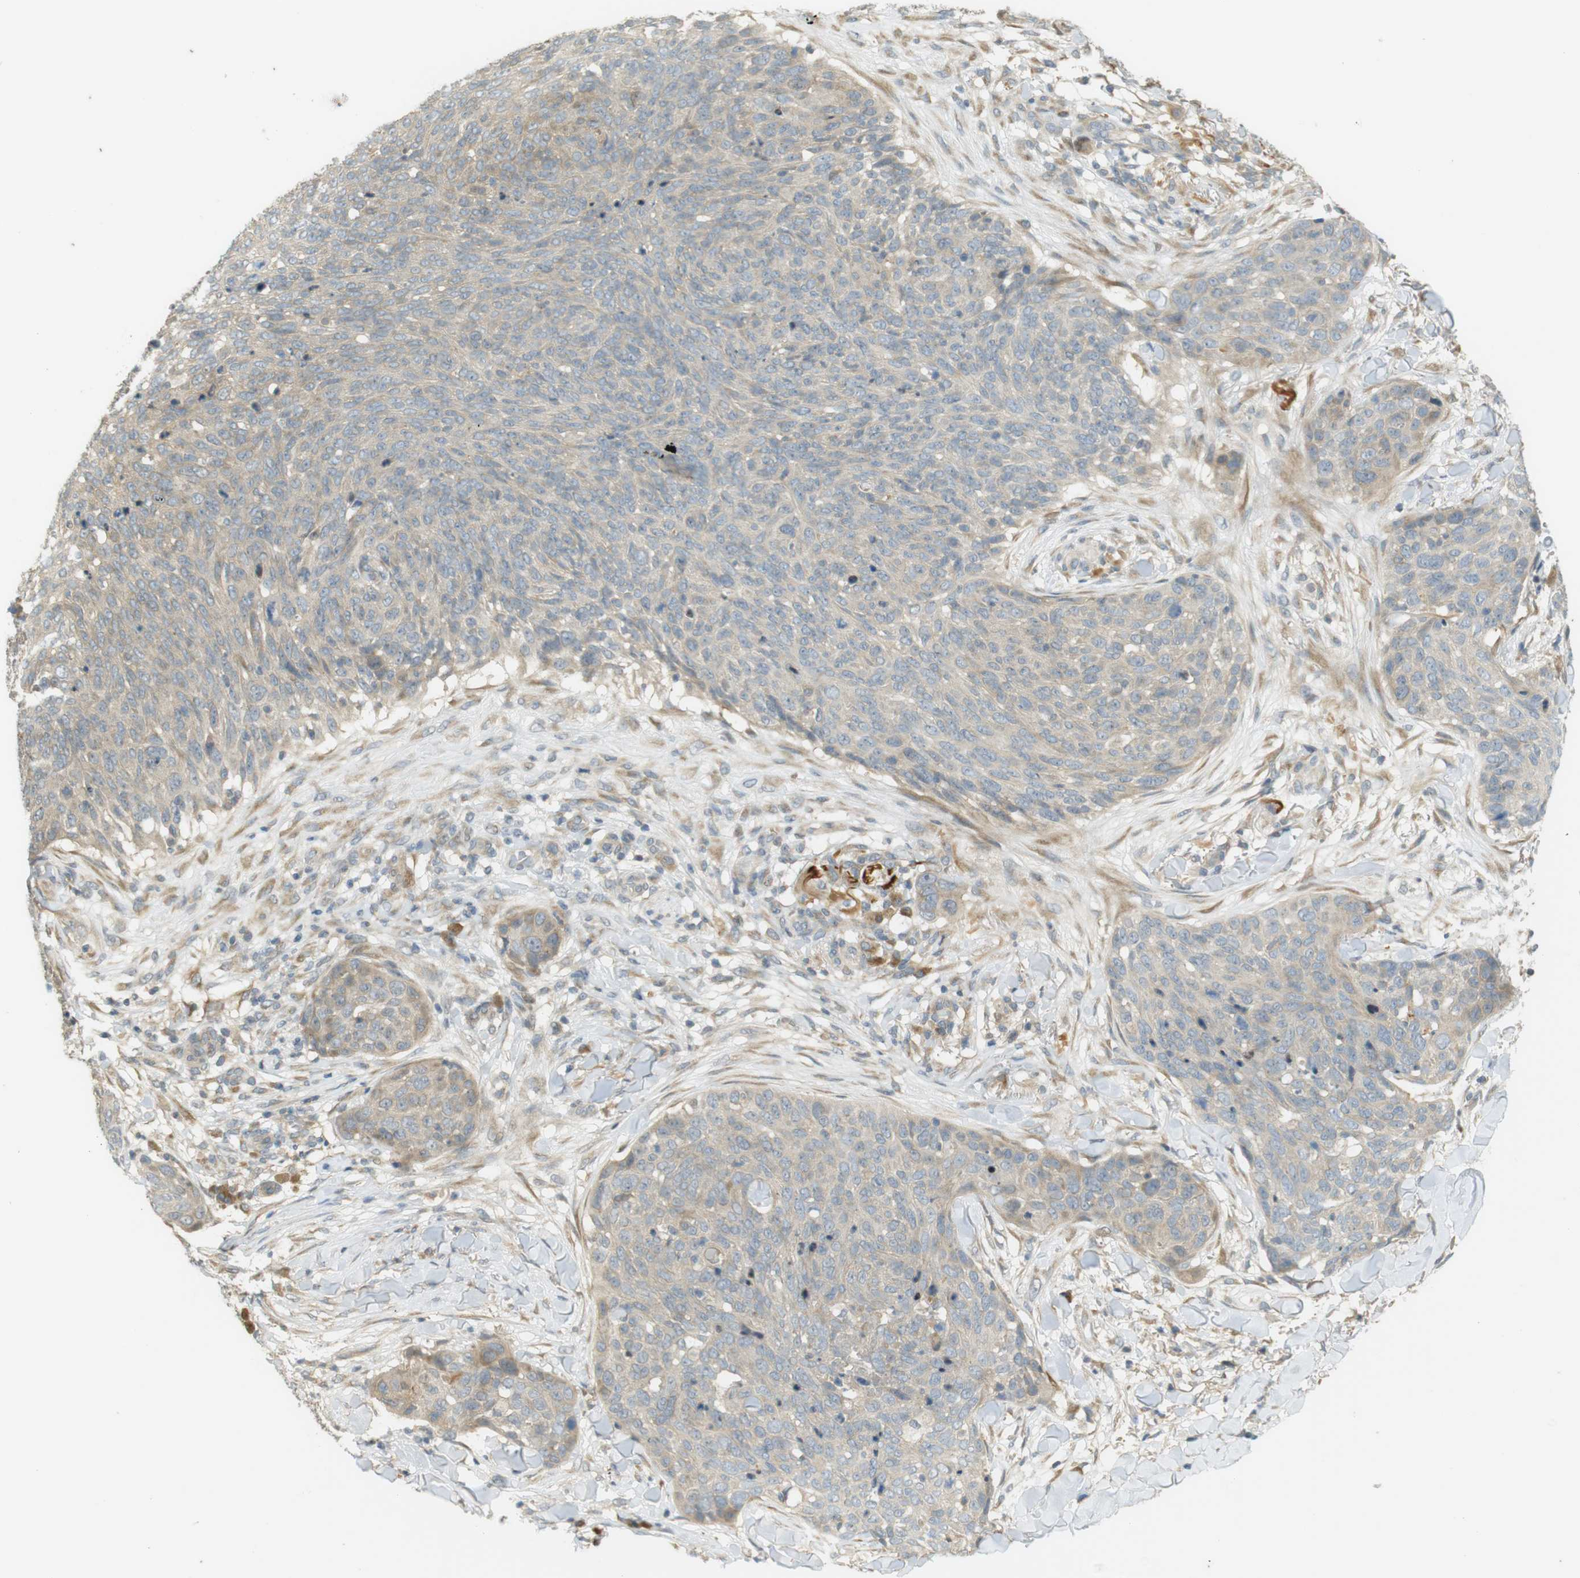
{"staining": {"intensity": "weak", "quantity": "<25%", "location": "cytoplasmic/membranous"}, "tissue": "skin cancer", "cell_type": "Tumor cells", "image_type": "cancer", "snomed": [{"axis": "morphology", "description": "Squamous cell carcinoma in situ, NOS"}, {"axis": "morphology", "description": "Squamous cell carcinoma, NOS"}, {"axis": "topography", "description": "Skin"}], "caption": "Protein analysis of squamous cell carcinoma in situ (skin) demonstrates no significant staining in tumor cells.", "gene": "CLRN3", "patient": {"sex": "male", "age": 93}}